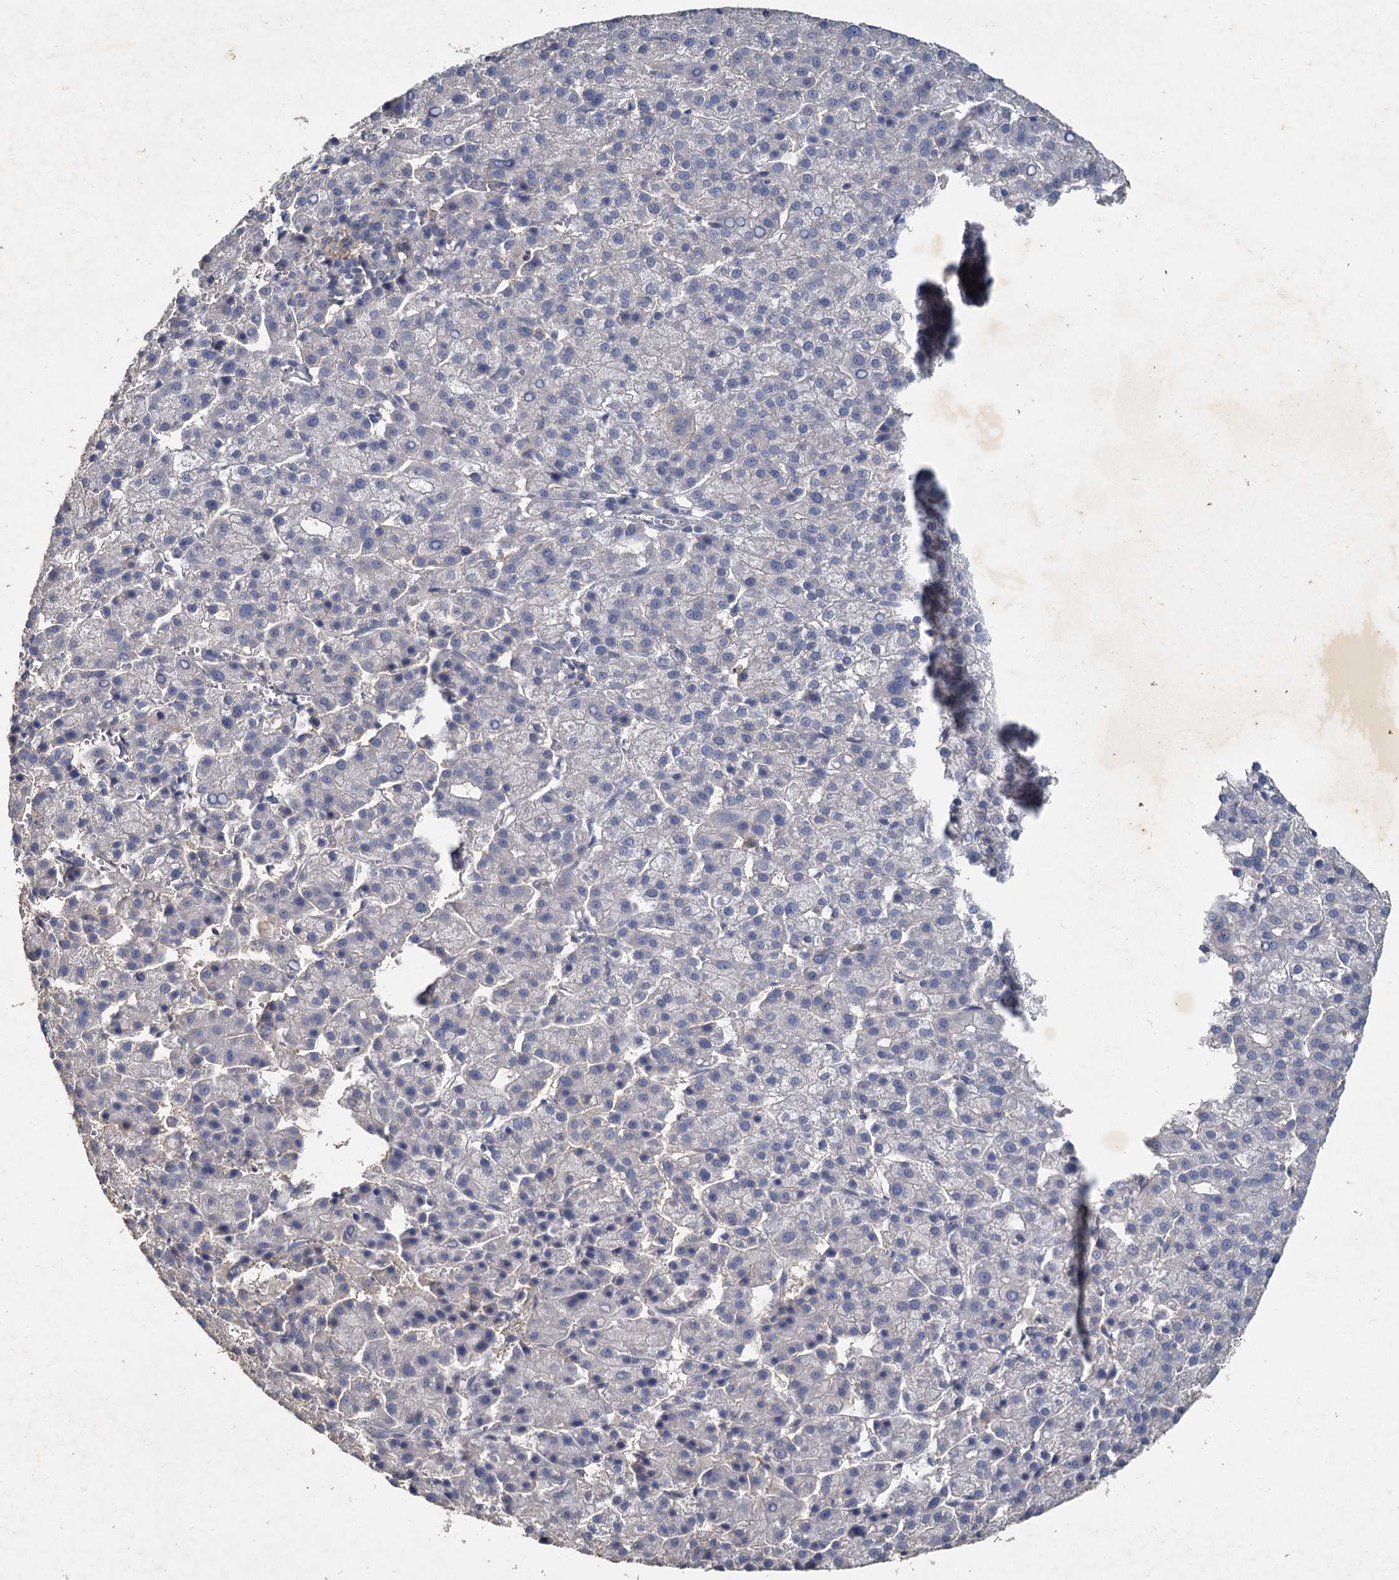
{"staining": {"intensity": "negative", "quantity": "none", "location": "none"}, "tissue": "liver cancer", "cell_type": "Tumor cells", "image_type": "cancer", "snomed": [{"axis": "morphology", "description": "Carcinoma, Hepatocellular, NOS"}, {"axis": "topography", "description": "Liver"}], "caption": "IHC of liver hepatocellular carcinoma demonstrates no expression in tumor cells. The staining was performed using DAB to visualize the protein expression in brown, while the nuclei were stained in blue with hematoxylin (Magnification: 20x).", "gene": "MUCL1", "patient": {"sex": "female", "age": 58}}